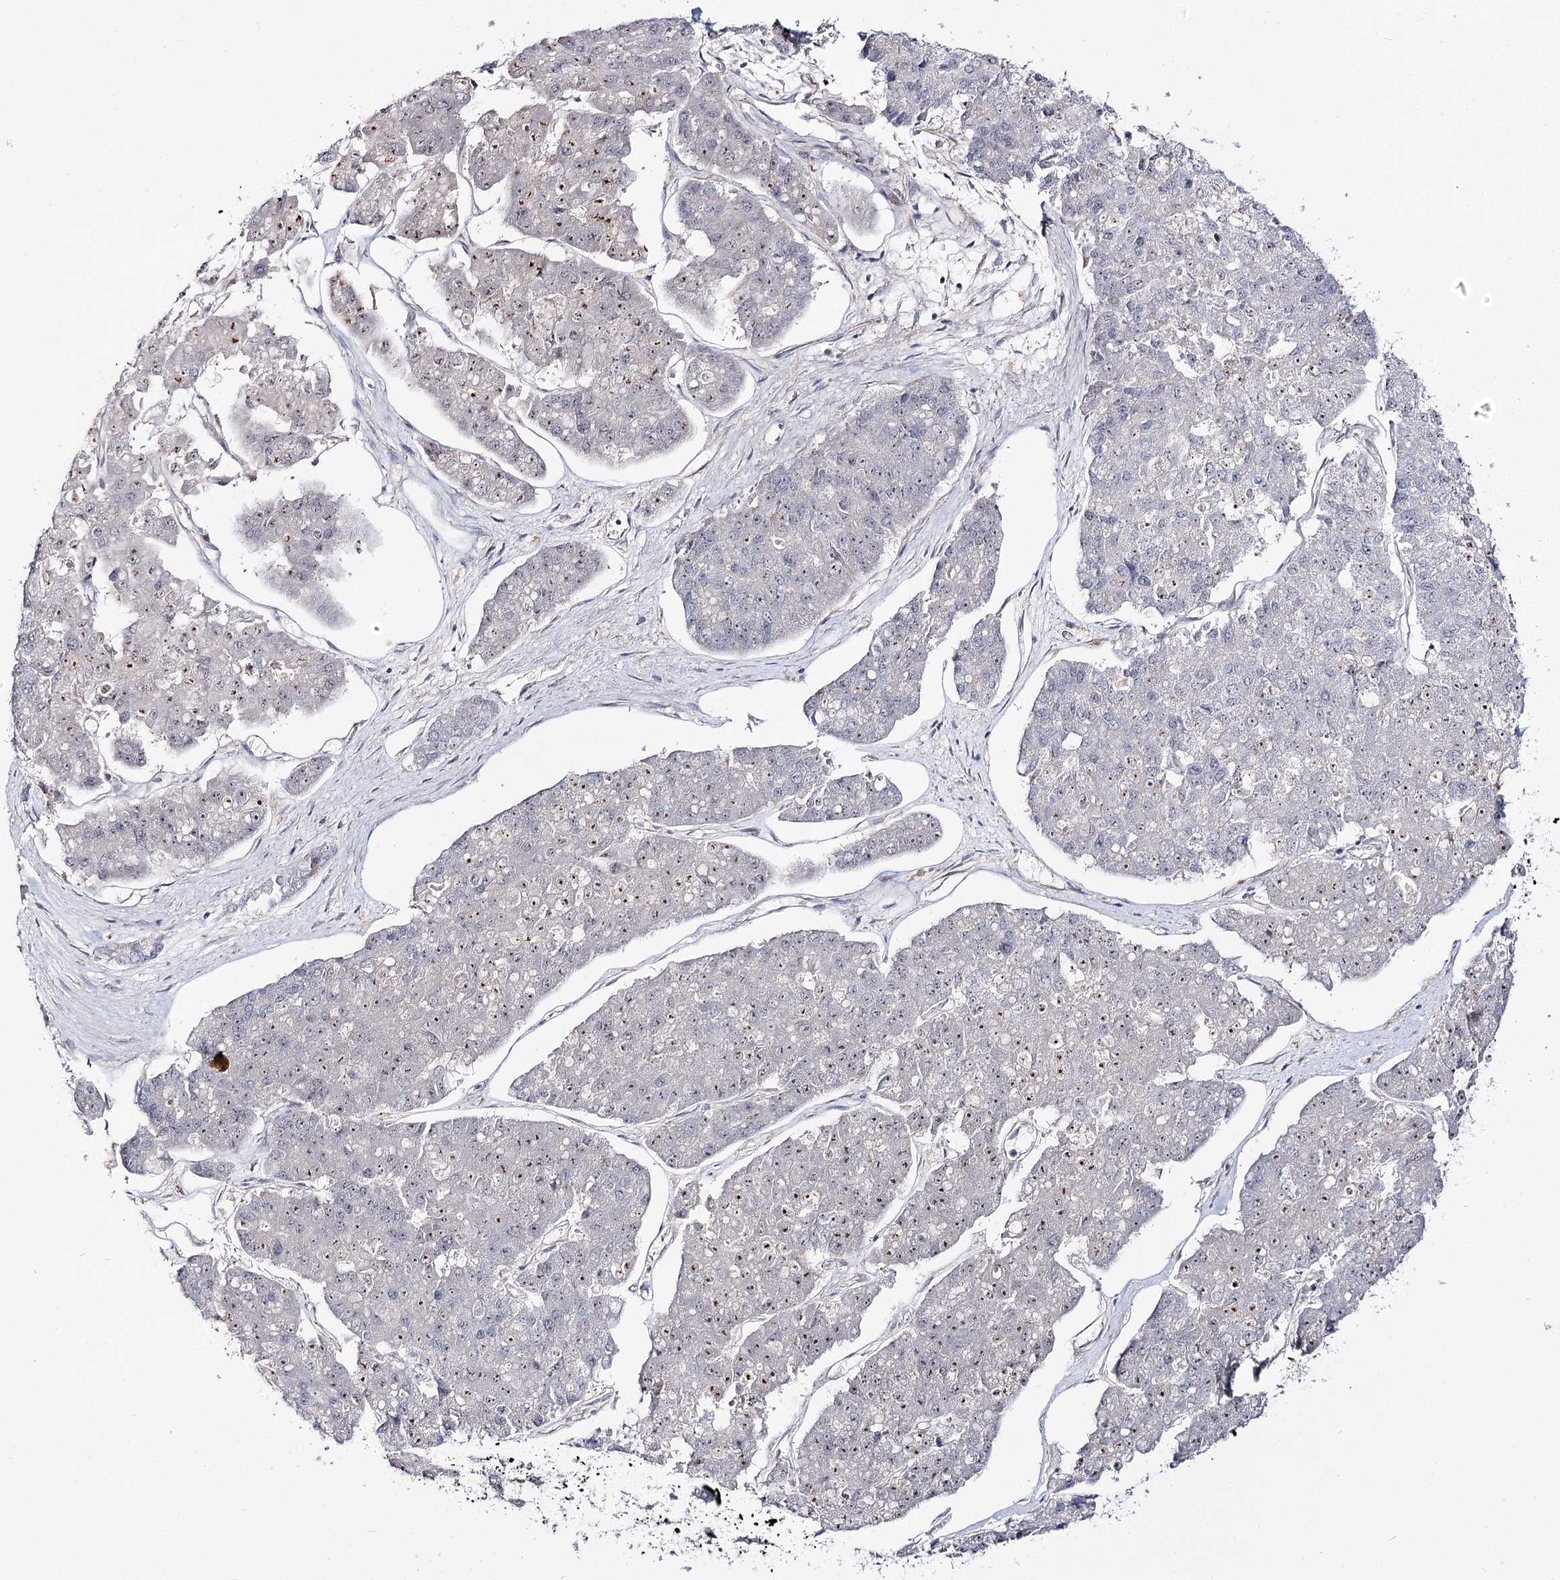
{"staining": {"intensity": "weak", "quantity": ">75%", "location": "nuclear"}, "tissue": "pancreatic cancer", "cell_type": "Tumor cells", "image_type": "cancer", "snomed": [{"axis": "morphology", "description": "Adenocarcinoma, NOS"}, {"axis": "topography", "description": "Pancreas"}], "caption": "Protein staining reveals weak nuclear expression in about >75% of tumor cells in pancreatic cancer.", "gene": "RRP9", "patient": {"sex": "male", "age": 50}}